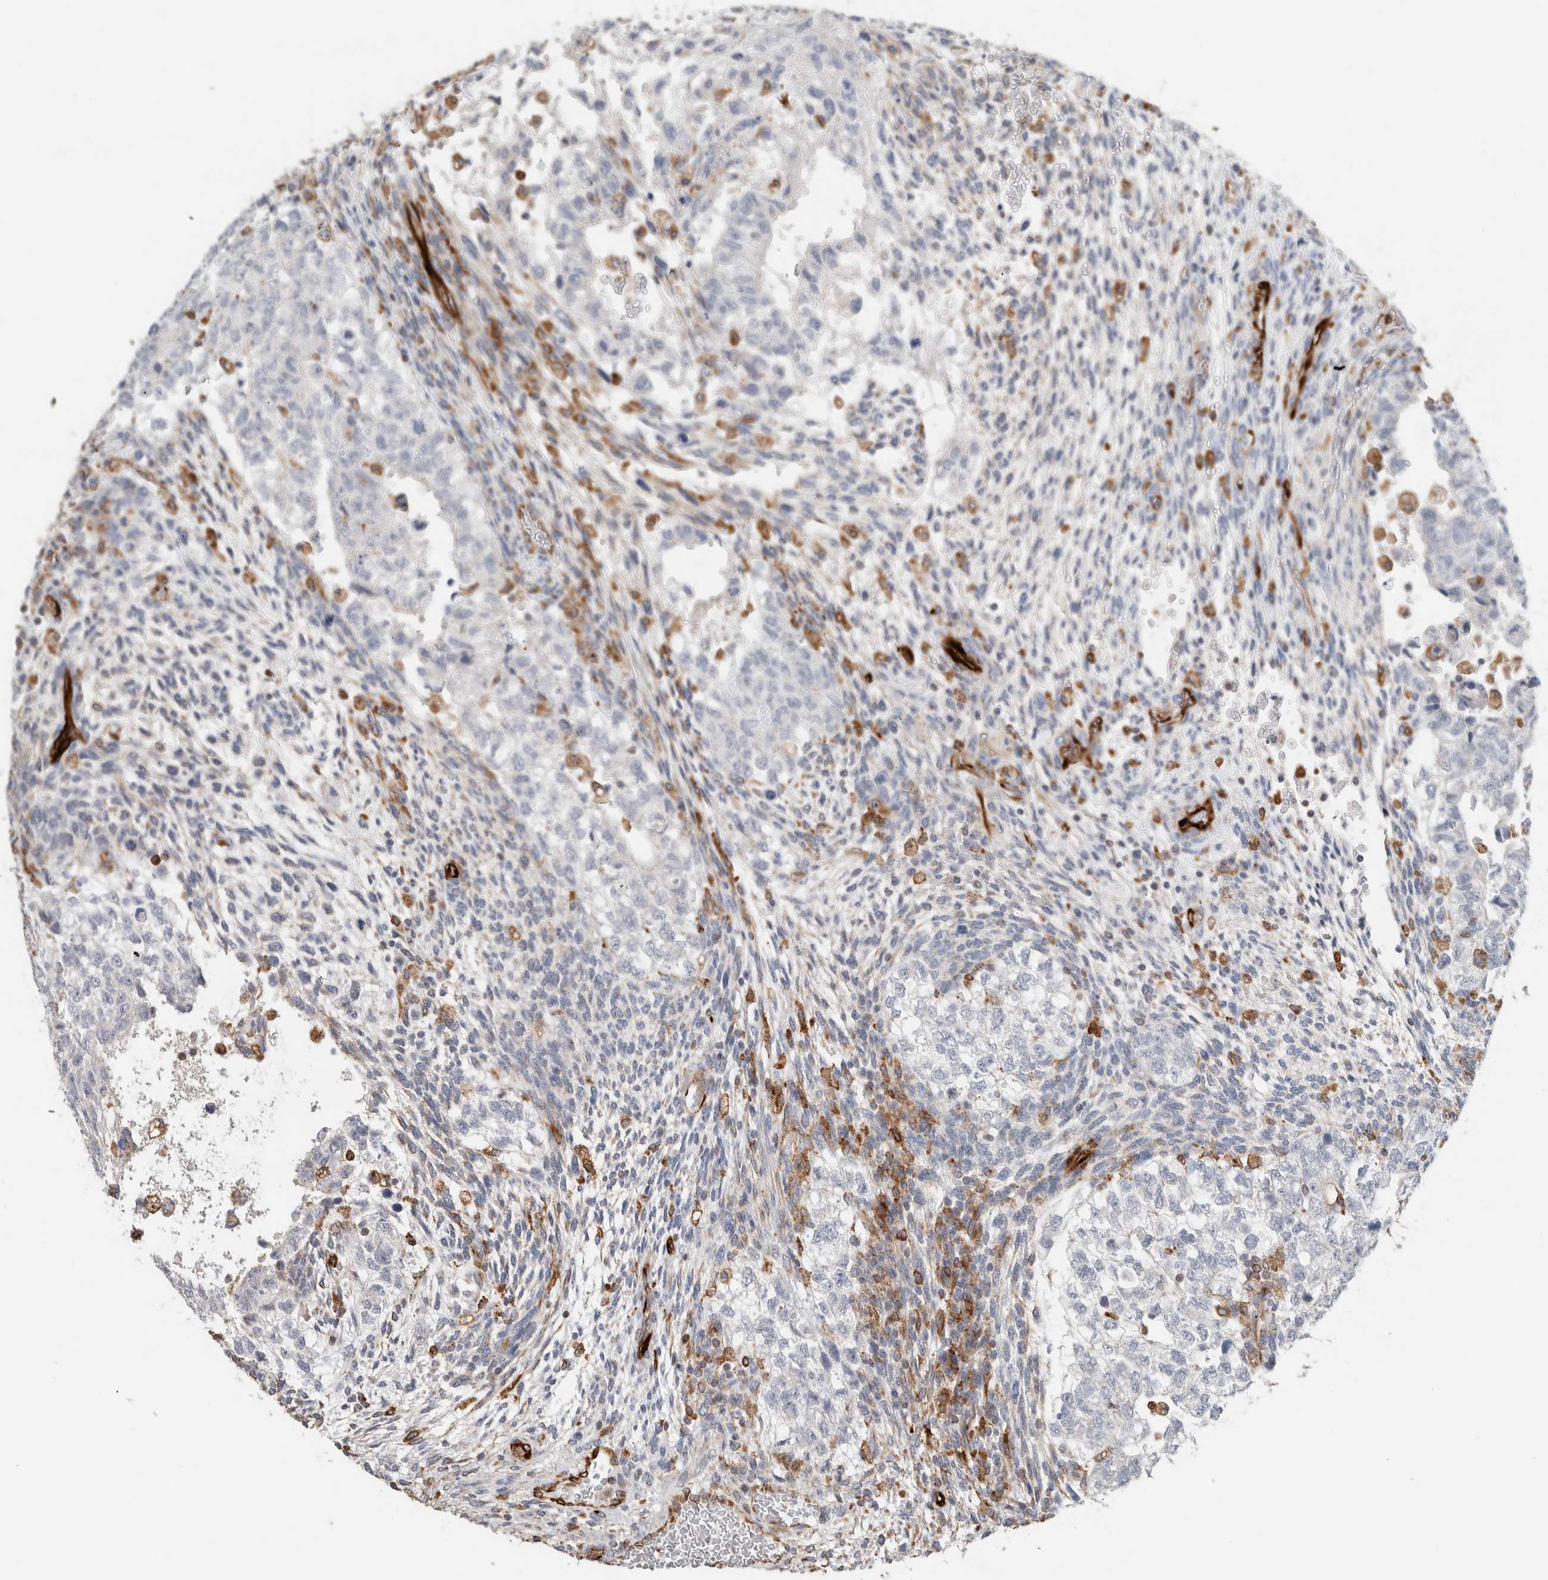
{"staining": {"intensity": "negative", "quantity": "none", "location": "none"}, "tissue": "testis cancer", "cell_type": "Tumor cells", "image_type": "cancer", "snomed": [{"axis": "morphology", "description": "Carcinoma, Embryonal, NOS"}, {"axis": "topography", "description": "Testis"}], "caption": "Immunohistochemistry micrograph of neoplastic tissue: human testis embryonal carcinoma stained with DAB demonstrates no significant protein staining in tumor cells. (DAB (3,3'-diaminobenzidine) immunohistochemistry with hematoxylin counter stain).", "gene": "LY86", "patient": {"sex": "male", "age": 36}}